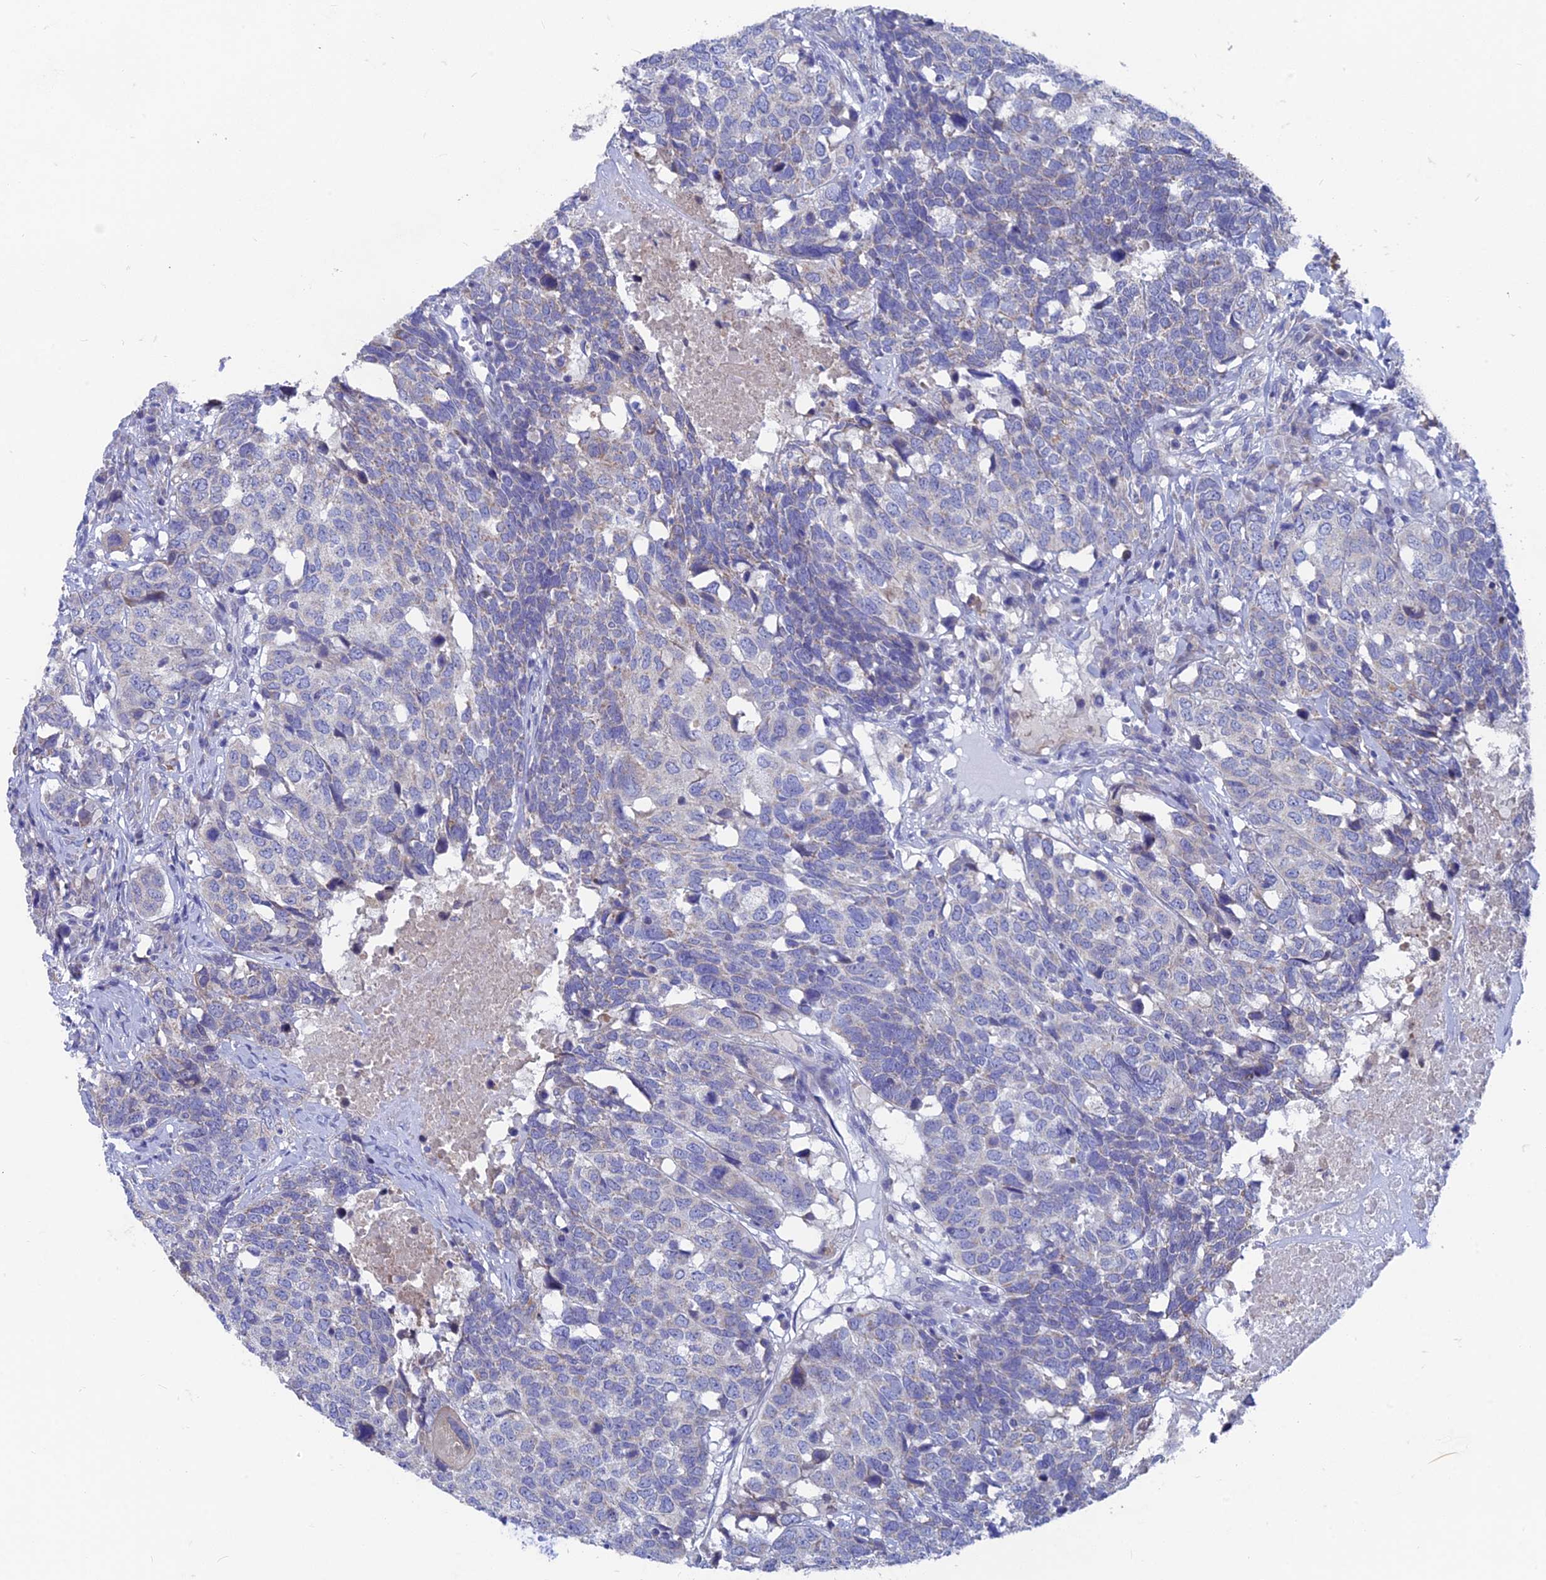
{"staining": {"intensity": "negative", "quantity": "none", "location": "none"}, "tissue": "head and neck cancer", "cell_type": "Tumor cells", "image_type": "cancer", "snomed": [{"axis": "morphology", "description": "Squamous cell carcinoma, NOS"}, {"axis": "topography", "description": "Head-Neck"}], "caption": "Immunohistochemistry of head and neck squamous cell carcinoma exhibits no staining in tumor cells. The staining is performed using DAB (3,3'-diaminobenzidine) brown chromogen with nuclei counter-stained in using hematoxylin.", "gene": "AK4", "patient": {"sex": "male", "age": 66}}